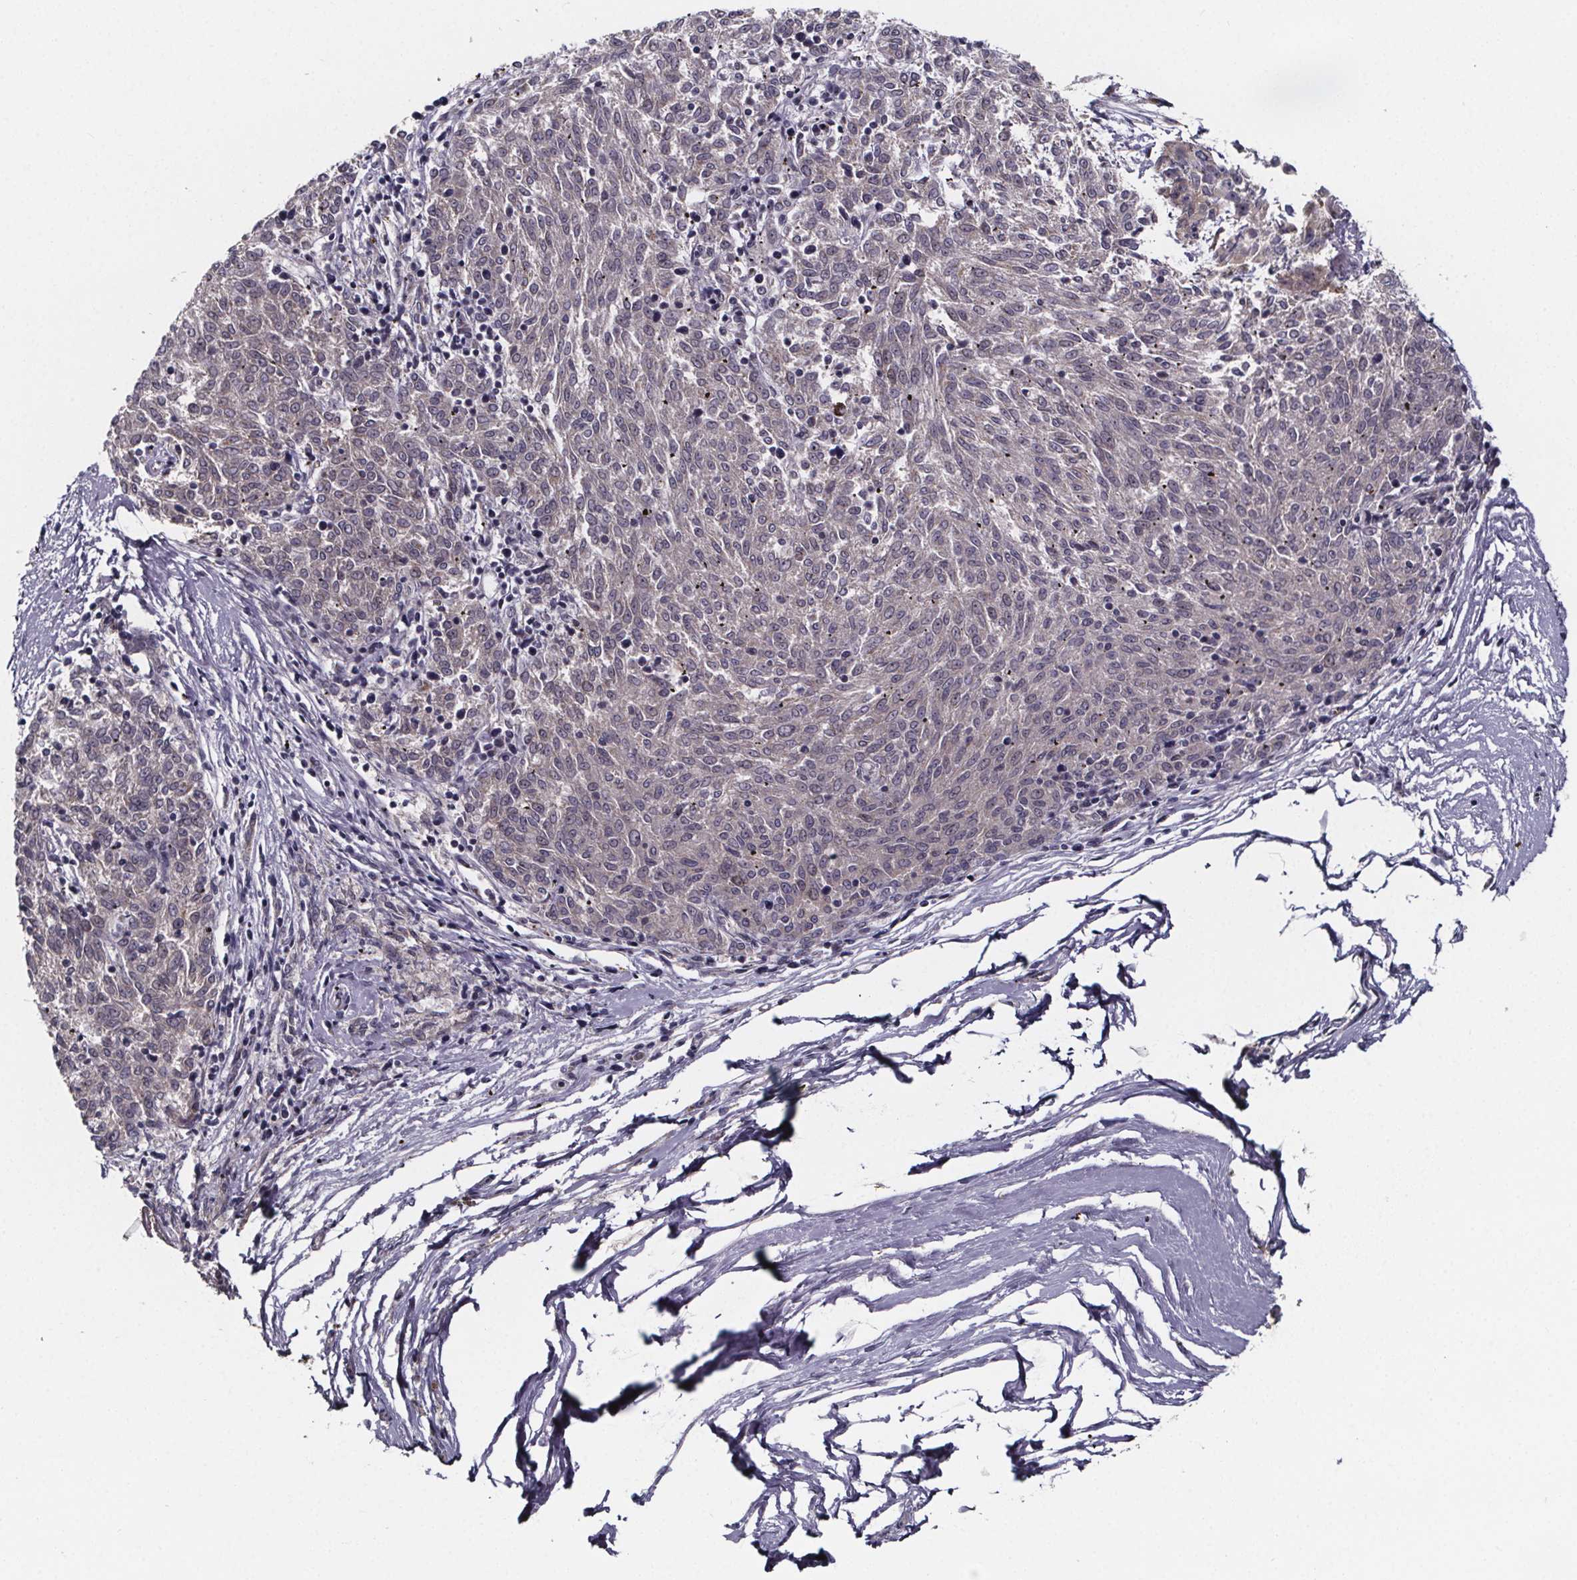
{"staining": {"intensity": "negative", "quantity": "none", "location": "none"}, "tissue": "melanoma", "cell_type": "Tumor cells", "image_type": "cancer", "snomed": [{"axis": "morphology", "description": "Malignant melanoma, NOS"}, {"axis": "topography", "description": "Skin"}], "caption": "Immunohistochemistry (IHC) of malignant melanoma displays no expression in tumor cells. (Stains: DAB immunohistochemistry (IHC) with hematoxylin counter stain, Microscopy: brightfield microscopy at high magnification).", "gene": "NDST1", "patient": {"sex": "female", "age": 72}}